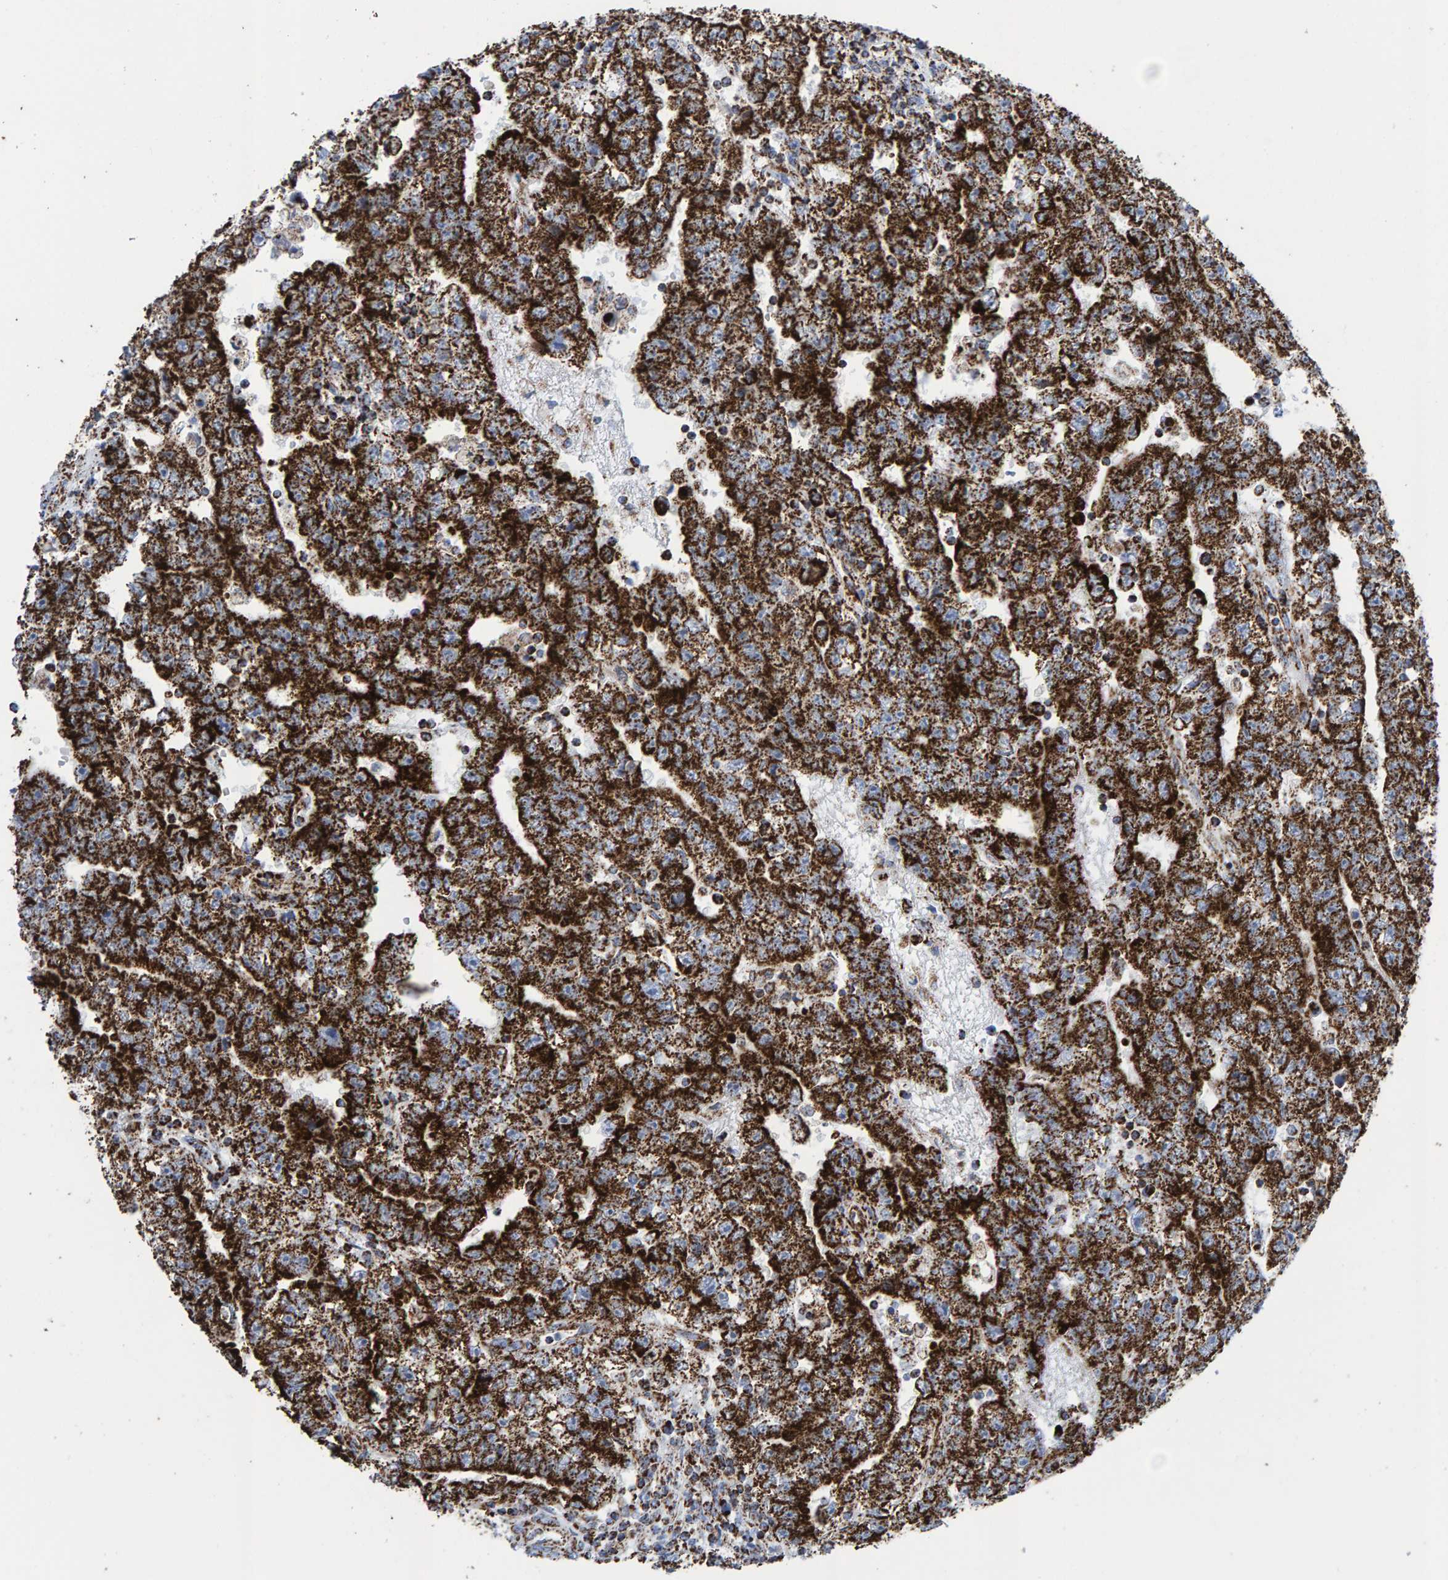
{"staining": {"intensity": "strong", "quantity": ">75%", "location": "cytoplasmic/membranous"}, "tissue": "testis cancer", "cell_type": "Tumor cells", "image_type": "cancer", "snomed": [{"axis": "morphology", "description": "Carcinoma, Embryonal, NOS"}, {"axis": "topography", "description": "Testis"}], "caption": "DAB (3,3'-diaminobenzidine) immunohistochemical staining of testis cancer (embryonal carcinoma) displays strong cytoplasmic/membranous protein staining in approximately >75% of tumor cells. (DAB IHC, brown staining for protein, blue staining for nuclei).", "gene": "ENSG00000262660", "patient": {"sex": "male", "age": 25}}